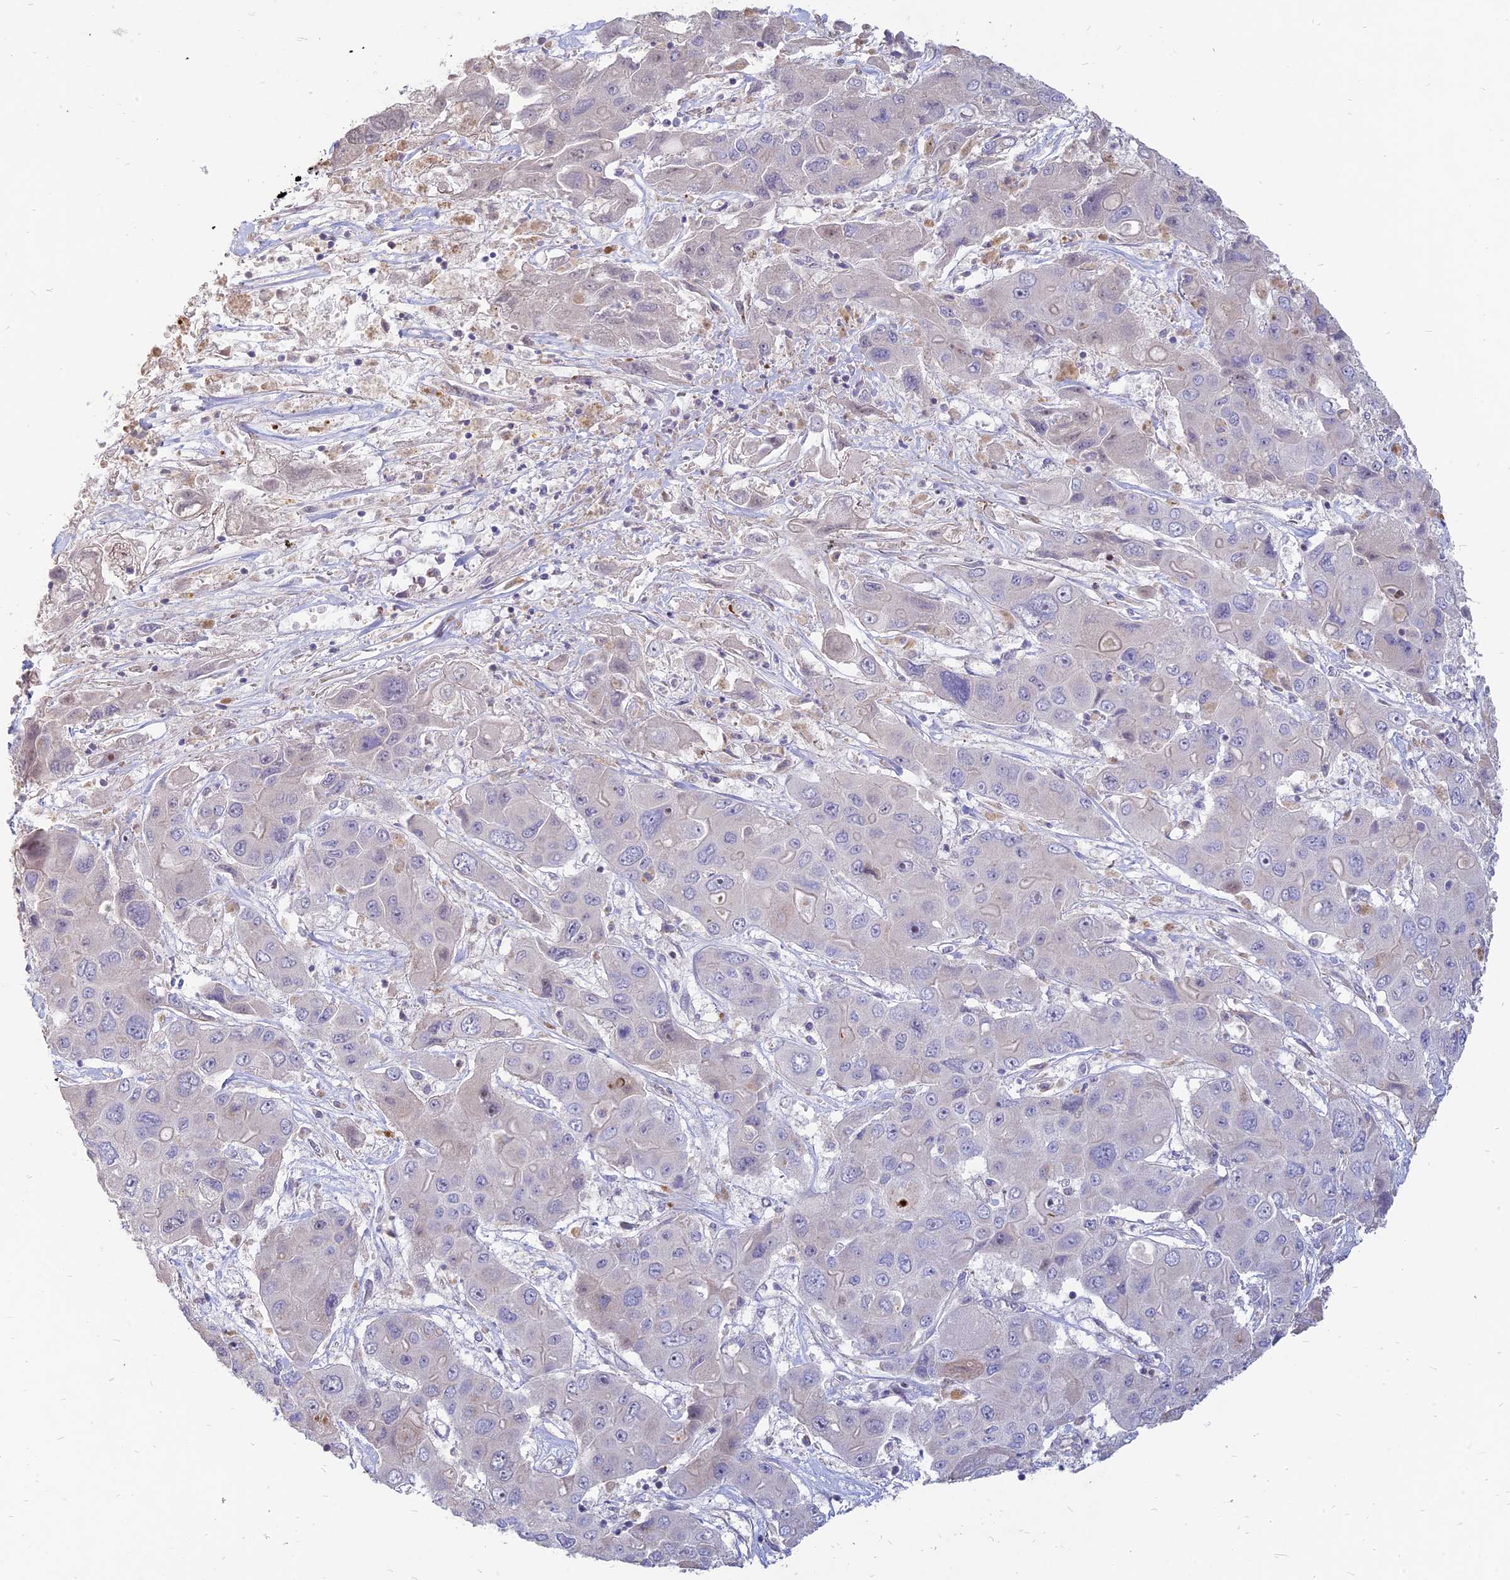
{"staining": {"intensity": "negative", "quantity": "none", "location": "none"}, "tissue": "liver cancer", "cell_type": "Tumor cells", "image_type": "cancer", "snomed": [{"axis": "morphology", "description": "Cholangiocarcinoma"}, {"axis": "topography", "description": "Liver"}], "caption": "IHC of human liver cholangiocarcinoma exhibits no staining in tumor cells.", "gene": "ST3GAL6", "patient": {"sex": "male", "age": 67}}